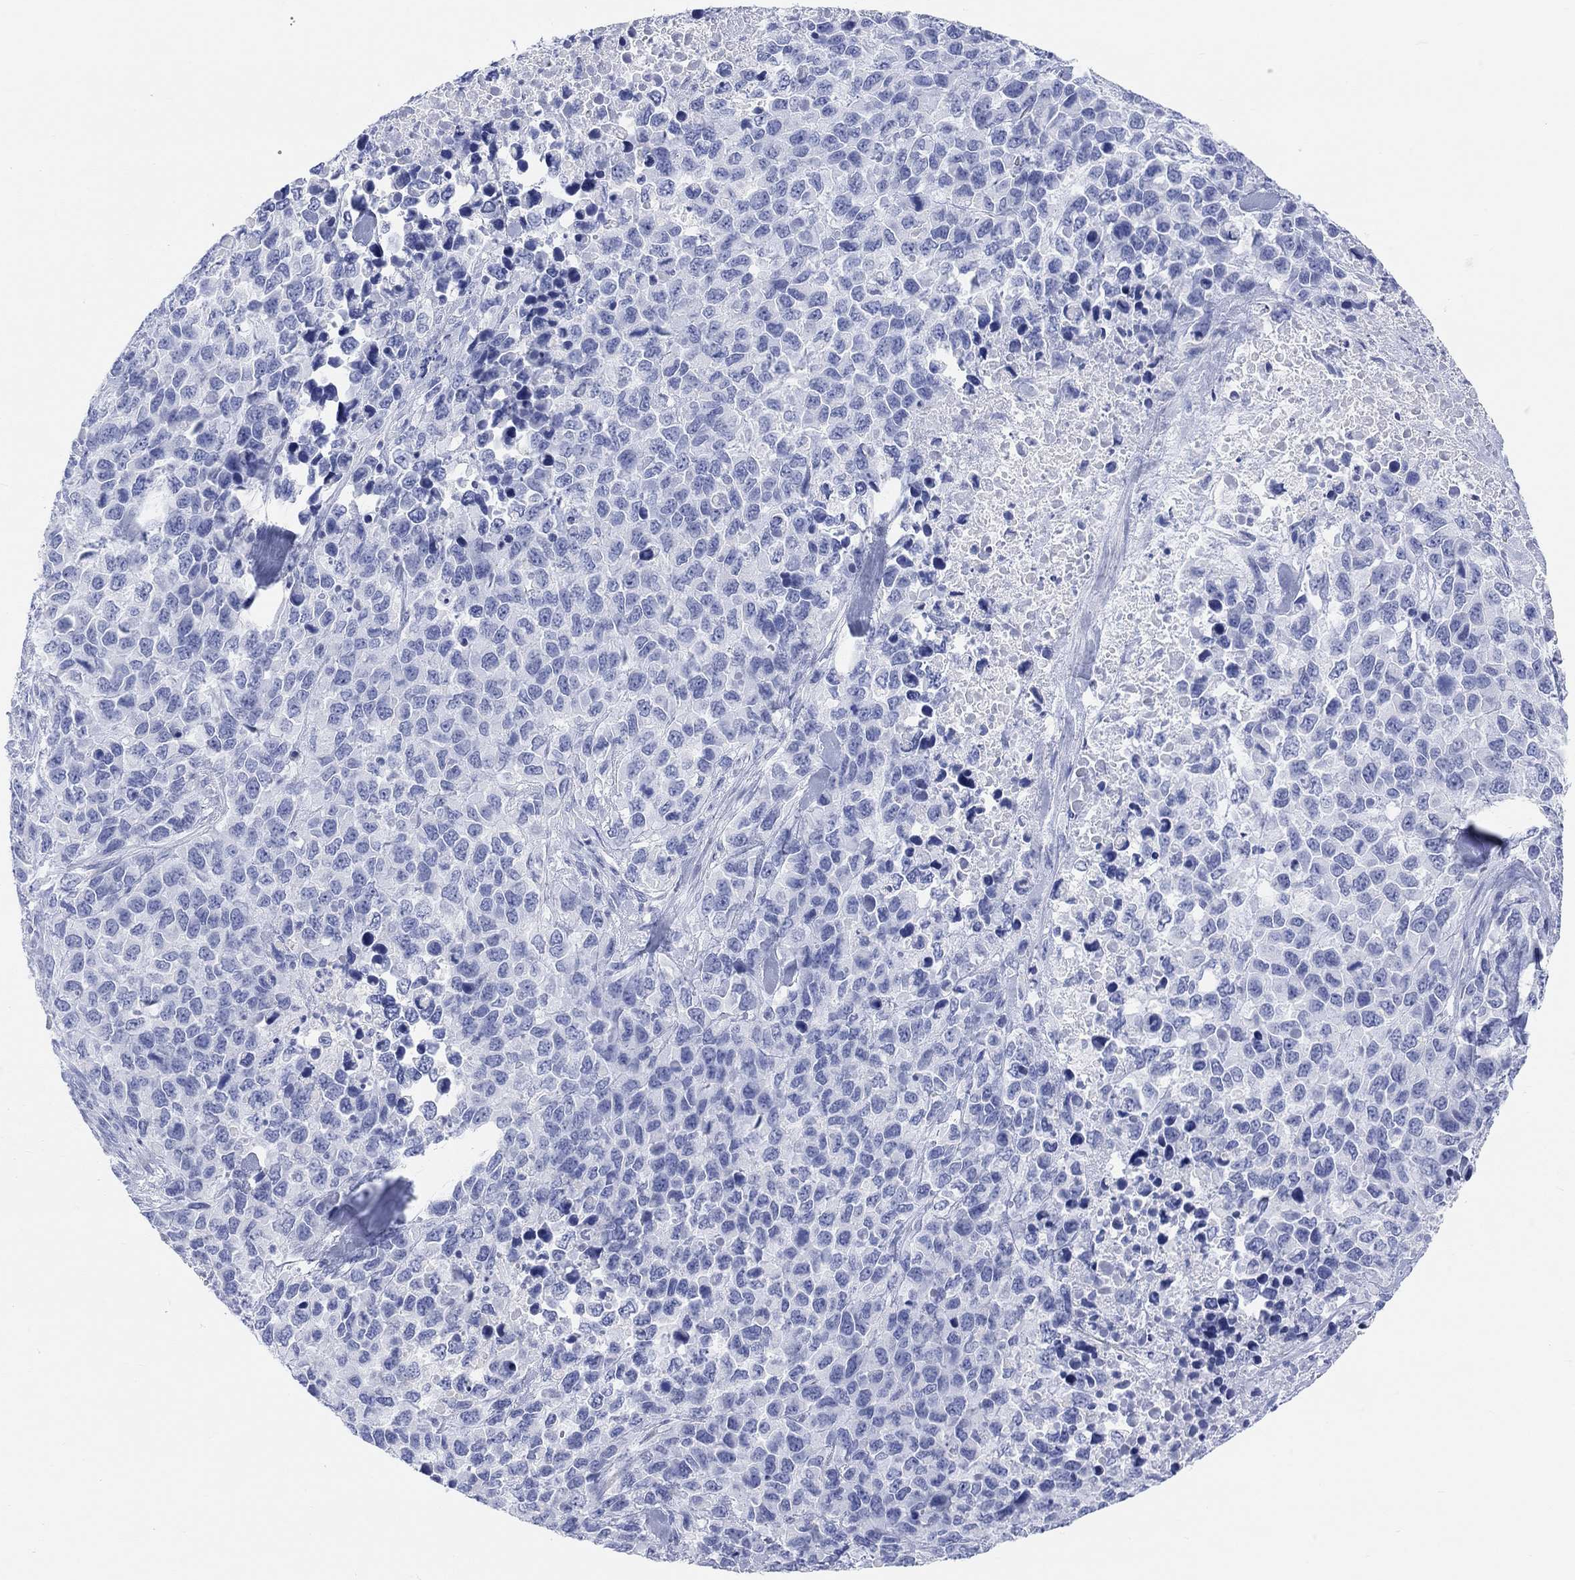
{"staining": {"intensity": "negative", "quantity": "none", "location": "none"}, "tissue": "melanoma", "cell_type": "Tumor cells", "image_type": "cancer", "snomed": [{"axis": "morphology", "description": "Malignant melanoma, Metastatic site"}, {"axis": "topography", "description": "Skin"}], "caption": "A high-resolution photomicrograph shows immunohistochemistry staining of malignant melanoma (metastatic site), which reveals no significant positivity in tumor cells. The staining is performed using DAB (3,3'-diaminobenzidine) brown chromogen with nuclei counter-stained in using hematoxylin.", "gene": "XIRP2", "patient": {"sex": "male", "age": 84}}